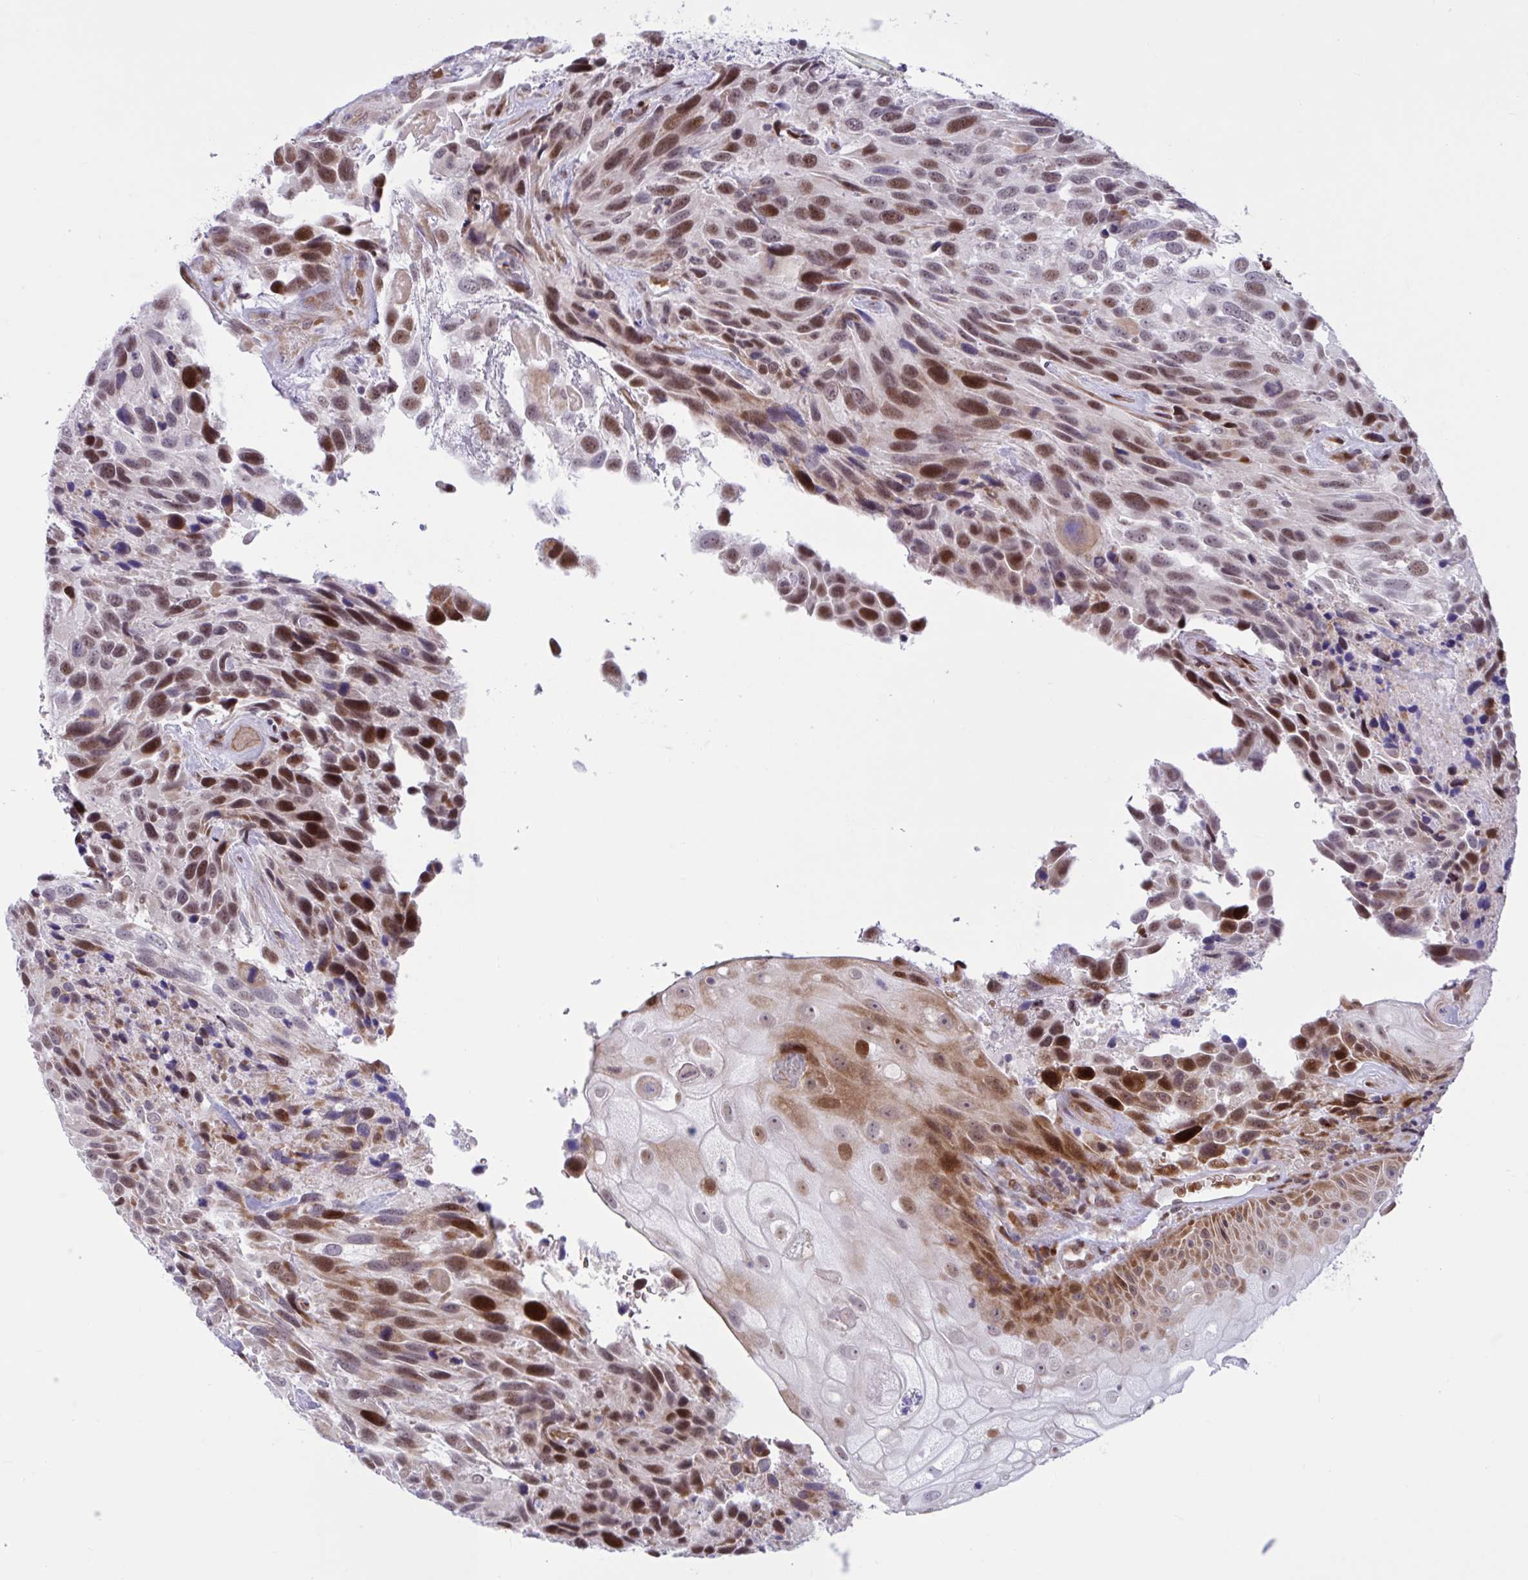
{"staining": {"intensity": "moderate", "quantity": ">75%", "location": "cytoplasmic/membranous,nuclear"}, "tissue": "urothelial cancer", "cell_type": "Tumor cells", "image_type": "cancer", "snomed": [{"axis": "morphology", "description": "Urothelial carcinoma, High grade"}, {"axis": "topography", "description": "Urinary bladder"}], "caption": "Protein expression analysis of urothelial cancer exhibits moderate cytoplasmic/membranous and nuclear expression in about >75% of tumor cells. The staining was performed using DAB (3,3'-diaminobenzidine), with brown indicating positive protein expression. Nuclei are stained blue with hematoxylin.", "gene": "RBL1", "patient": {"sex": "female", "age": 70}}